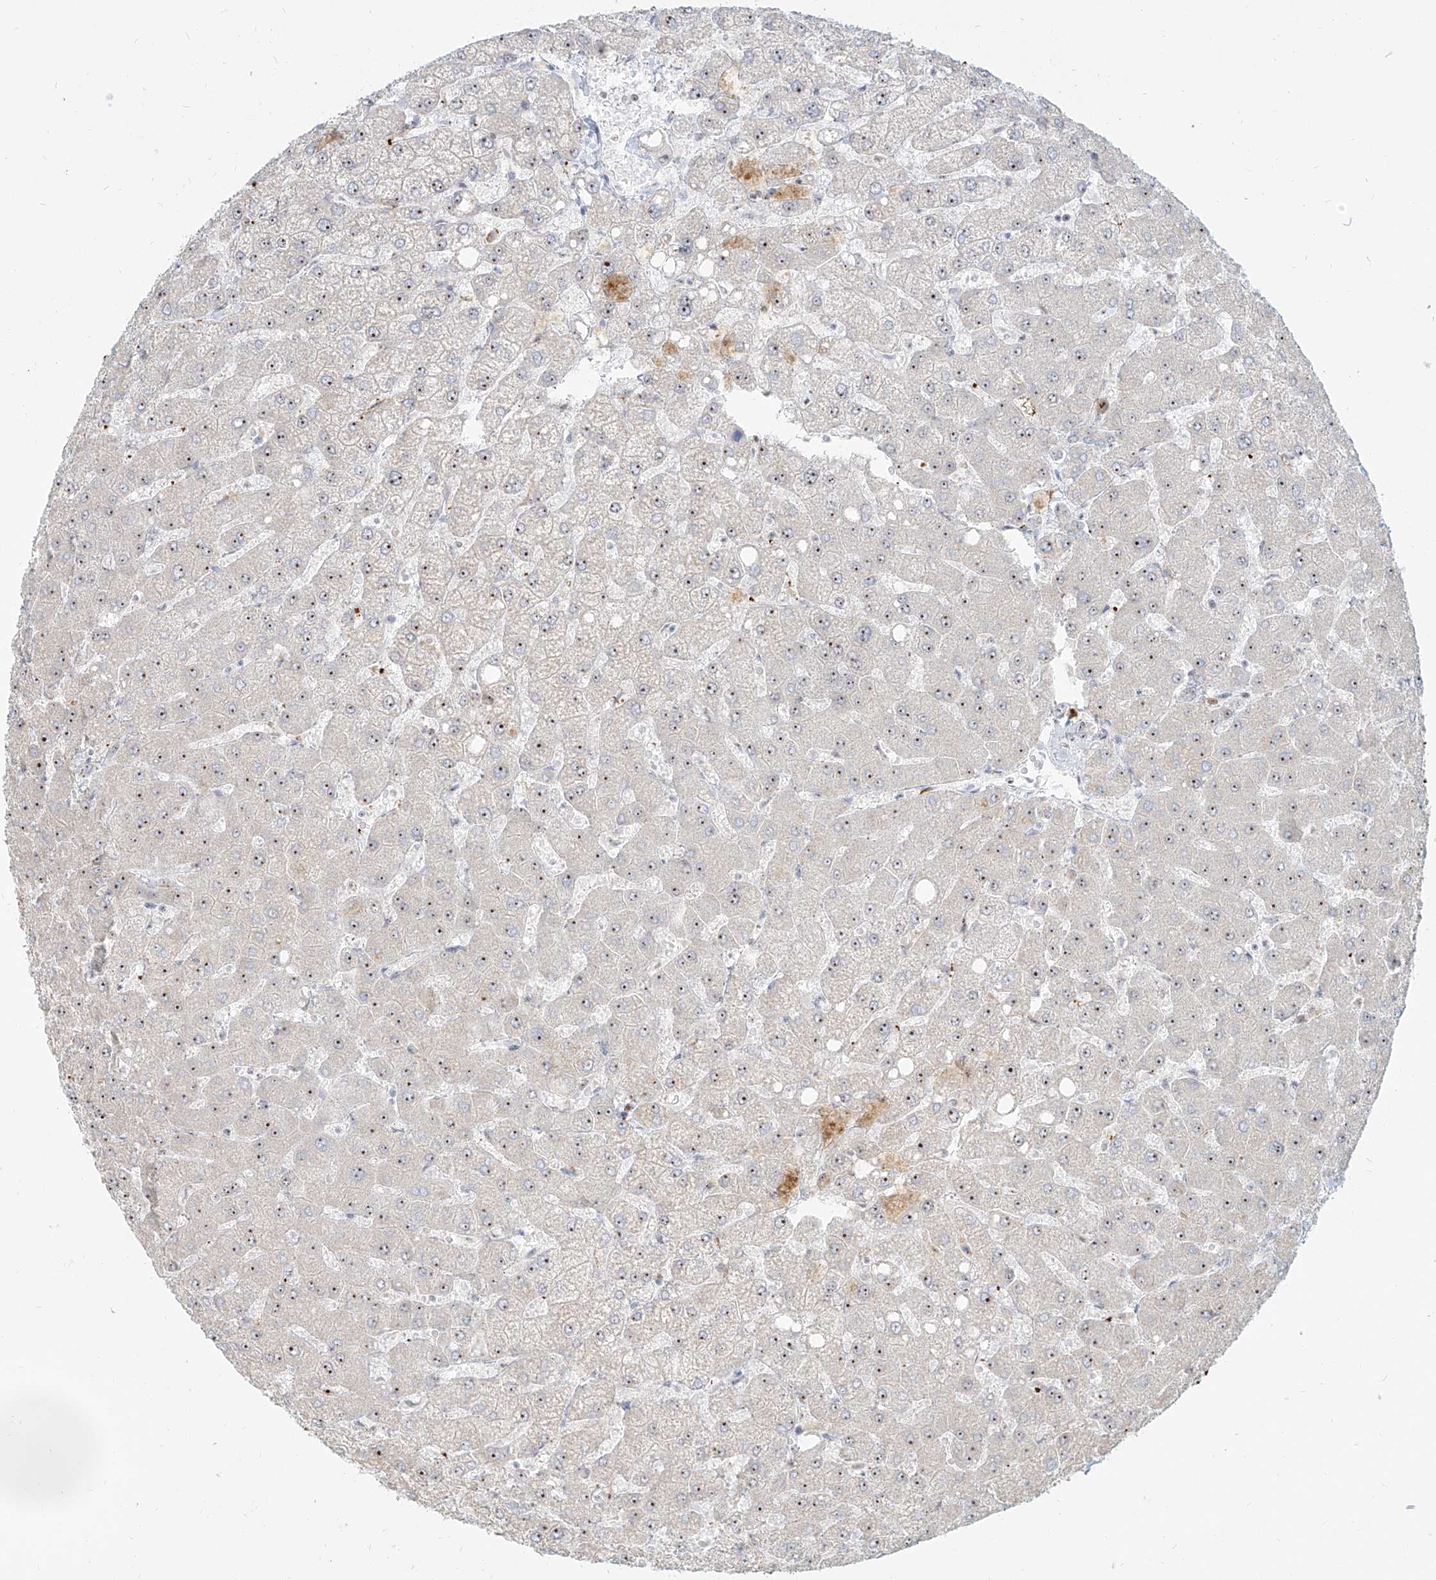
{"staining": {"intensity": "negative", "quantity": "none", "location": "none"}, "tissue": "liver", "cell_type": "Cholangiocytes", "image_type": "normal", "snomed": [{"axis": "morphology", "description": "Normal tissue, NOS"}, {"axis": "topography", "description": "Liver"}], "caption": "High power microscopy histopathology image of an immunohistochemistry (IHC) image of benign liver, revealing no significant expression in cholangiocytes. (DAB immunohistochemistry visualized using brightfield microscopy, high magnification).", "gene": "BYSL", "patient": {"sex": "female", "age": 54}}